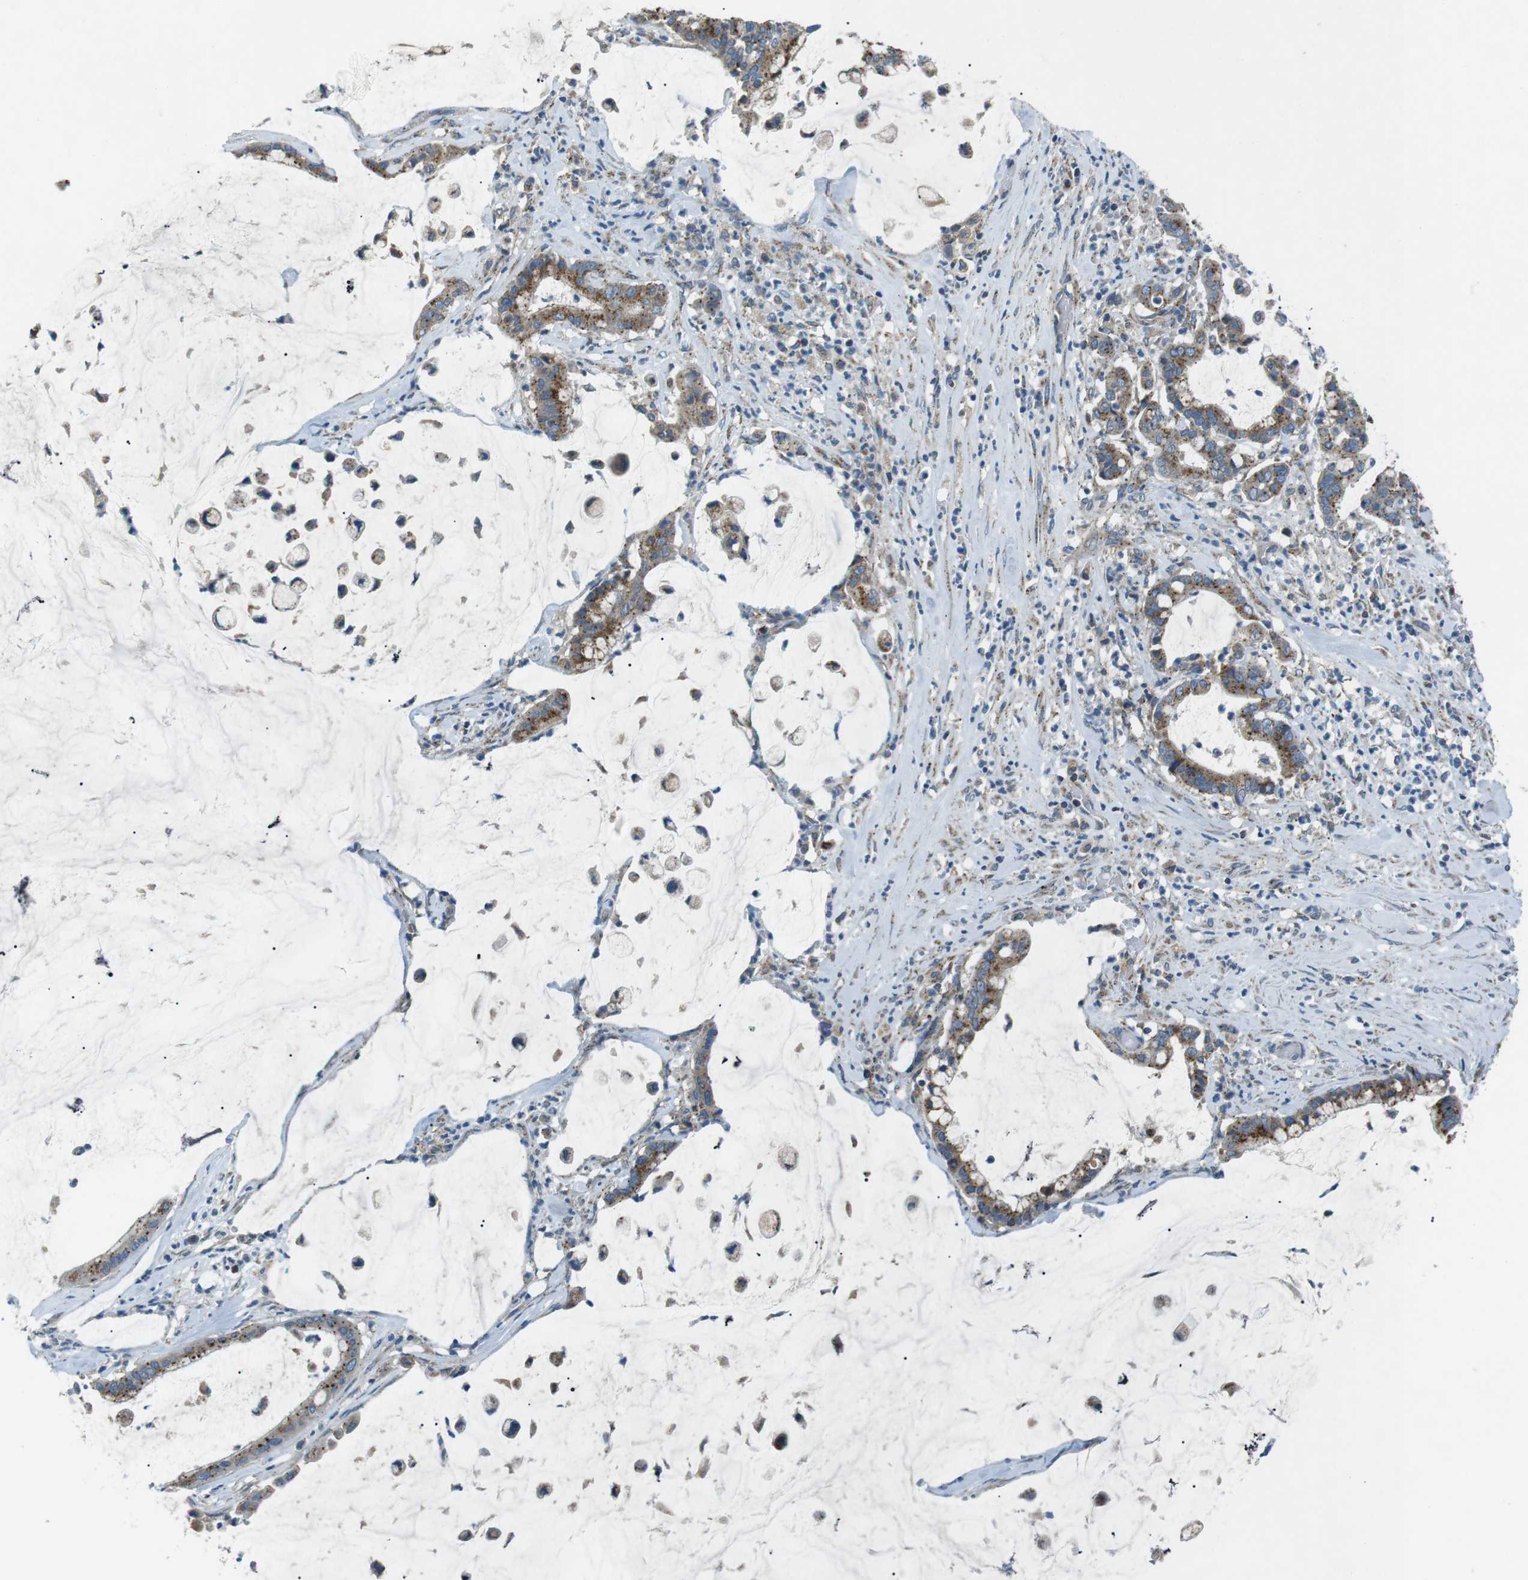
{"staining": {"intensity": "moderate", "quantity": ">75%", "location": "cytoplasmic/membranous"}, "tissue": "pancreatic cancer", "cell_type": "Tumor cells", "image_type": "cancer", "snomed": [{"axis": "morphology", "description": "Adenocarcinoma, NOS"}, {"axis": "topography", "description": "Pancreas"}], "caption": "Pancreatic cancer tissue shows moderate cytoplasmic/membranous expression in approximately >75% of tumor cells", "gene": "FAM3B", "patient": {"sex": "male", "age": 41}}